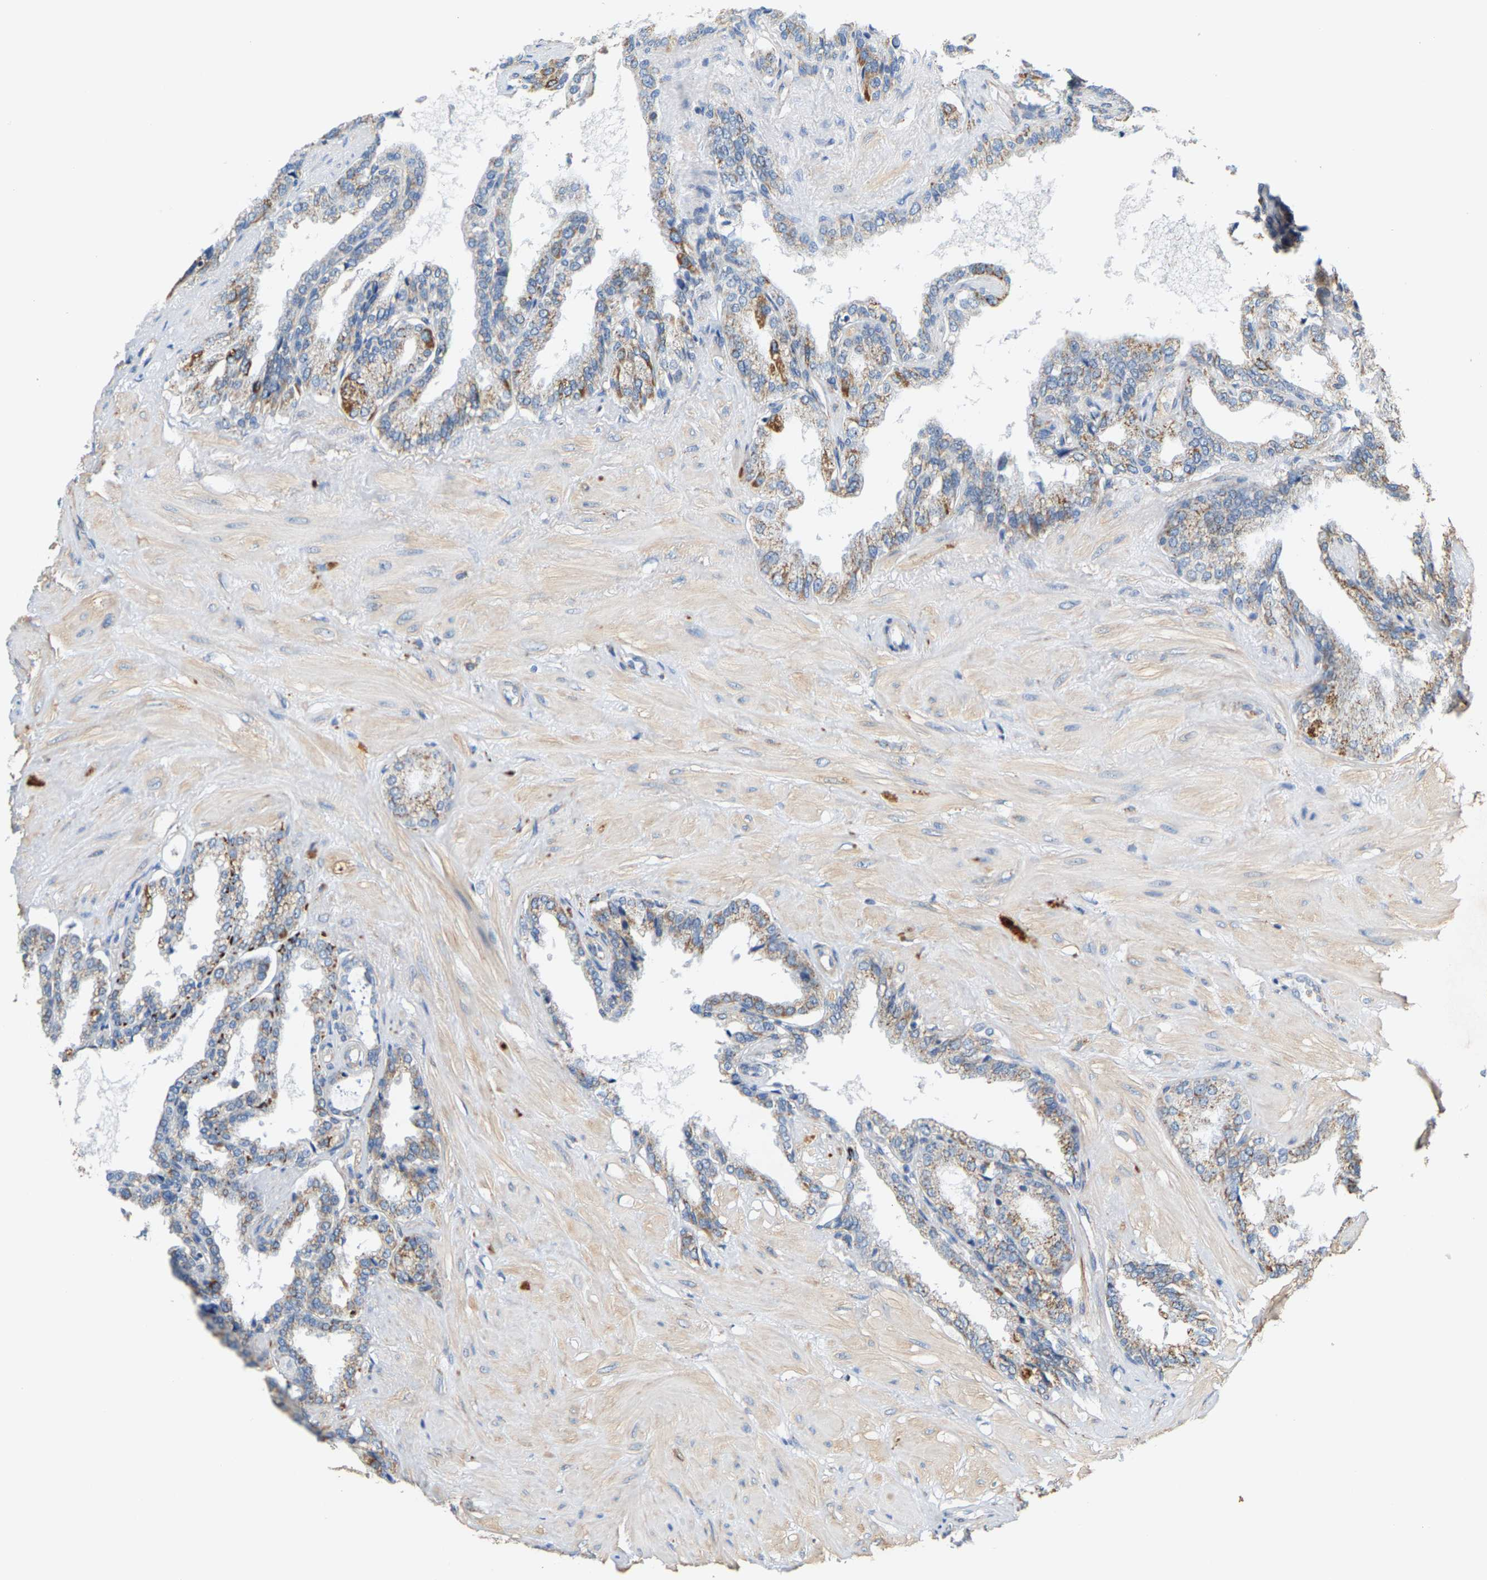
{"staining": {"intensity": "moderate", "quantity": "25%-75%", "location": "cytoplasmic/membranous"}, "tissue": "seminal vesicle", "cell_type": "Glandular cells", "image_type": "normal", "snomed": [{"axis": "morphology", "description": "Normal tissue, NOS"}, {"axis": "topography", "description": "Seminal veicle"}], "caption": "Protein staining by immunohistochemistry (IHC) demonstrates moderate cytoplasmic/membranous positivity in approximately 25%-75% of glandular cells in unremarkable seminal vesicle.", "gene": "SHMT2", "patient": {"sex": "male", "age": 46}}